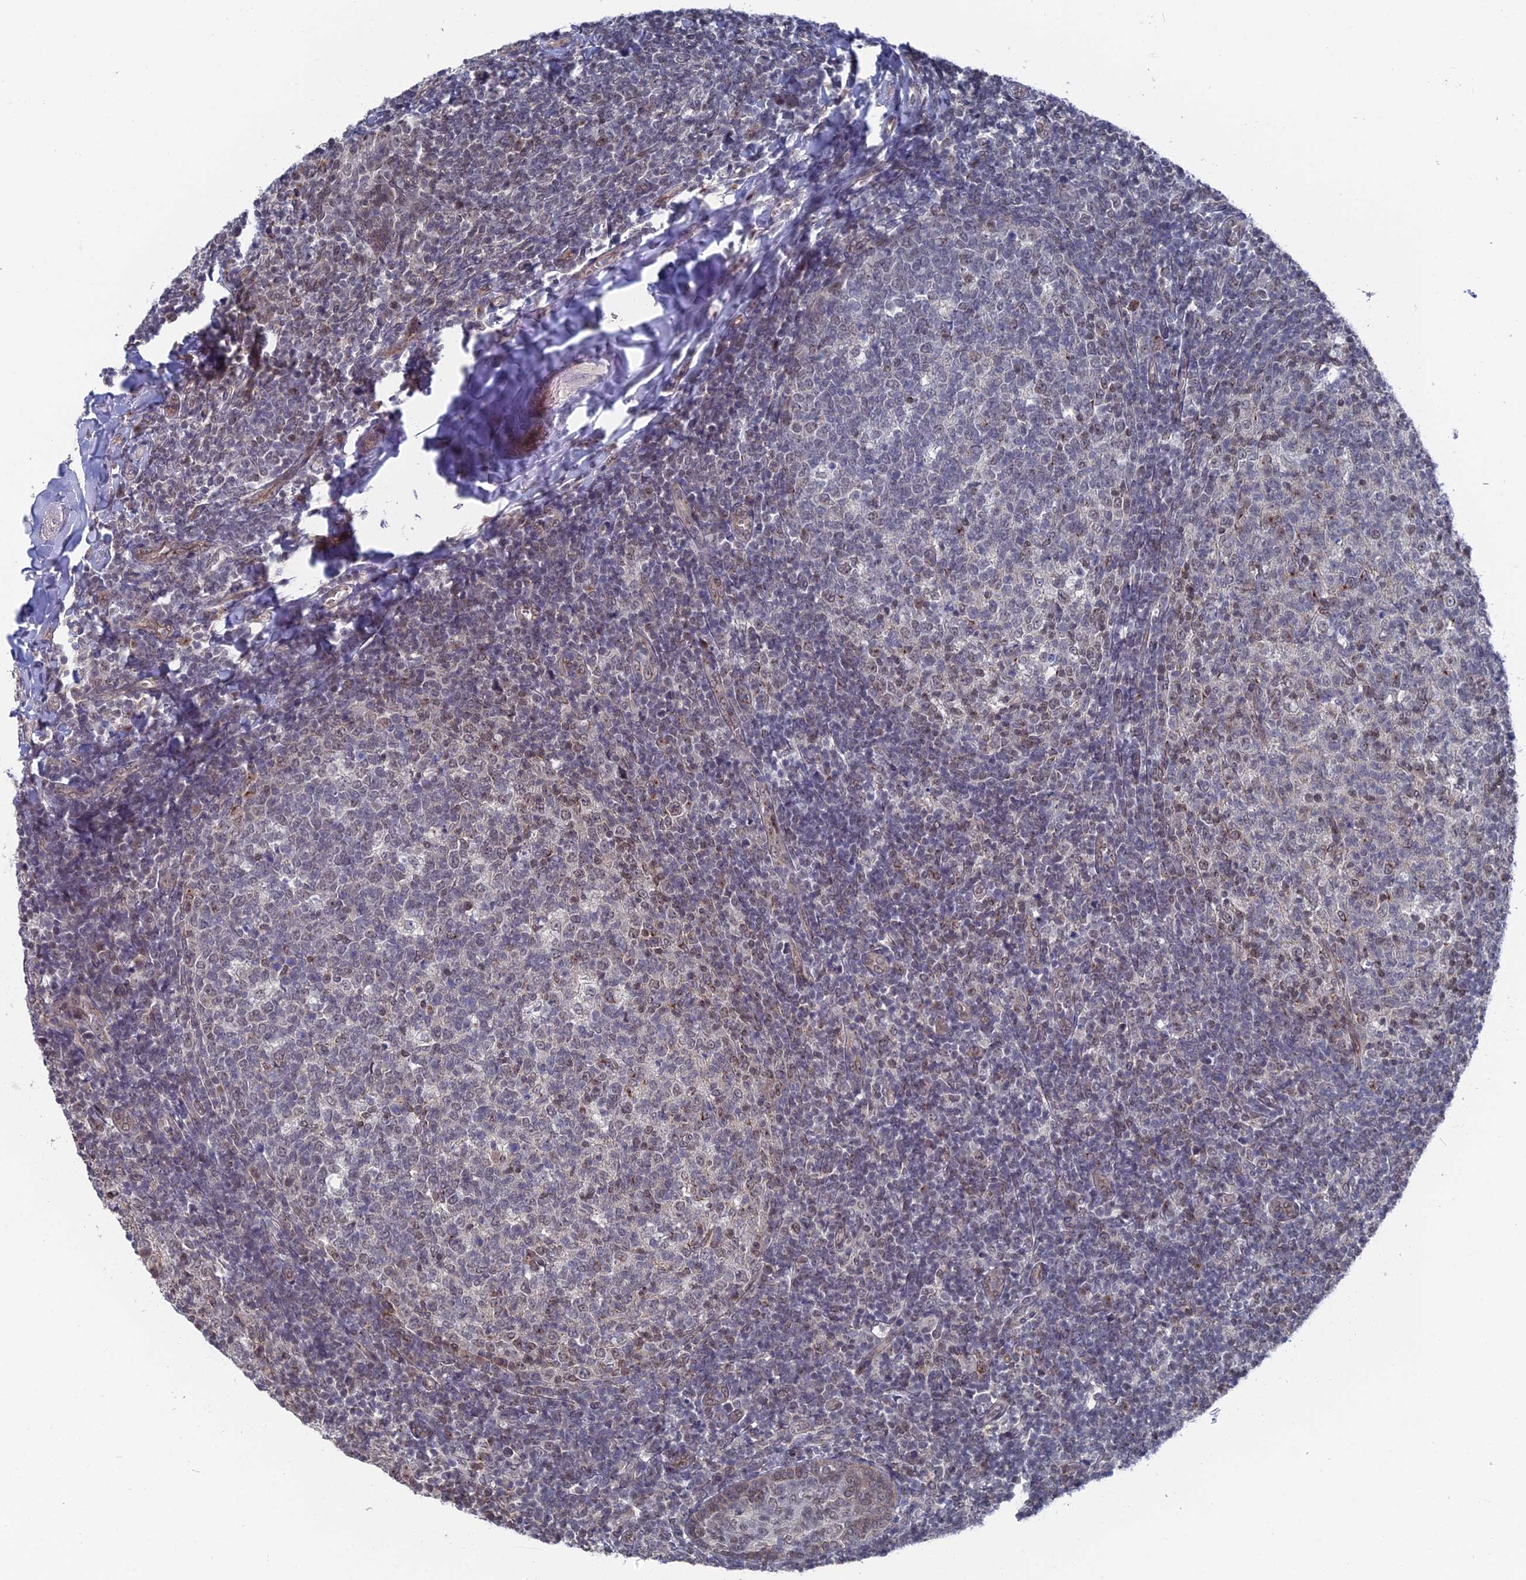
{"staining": {"intensity": "moderate", "quantity": "25%-75%", "location": "cytoplasmic/membranous,nuclear"}, "tissue": "tonsil", "cell_type": "Germinal center cells", "image_type": "normal", "snomed": [{"axis": "morphology", "description": "Normal tissue, NOS"}, {"axis": "topography", "description": "Tonsil"}], "caption": "Protein staining of normal tonsil demonstrates moderate cytoplasmic/membranous,nuclear expression in about 25%-75% of germinal center cells. (DAB (3,3'-diaminobenzidine) = brown stain, brightfield microscopy at high magnification).", "gene": "FHIP2A", "patient": {"sex": "female", "age": 19}}